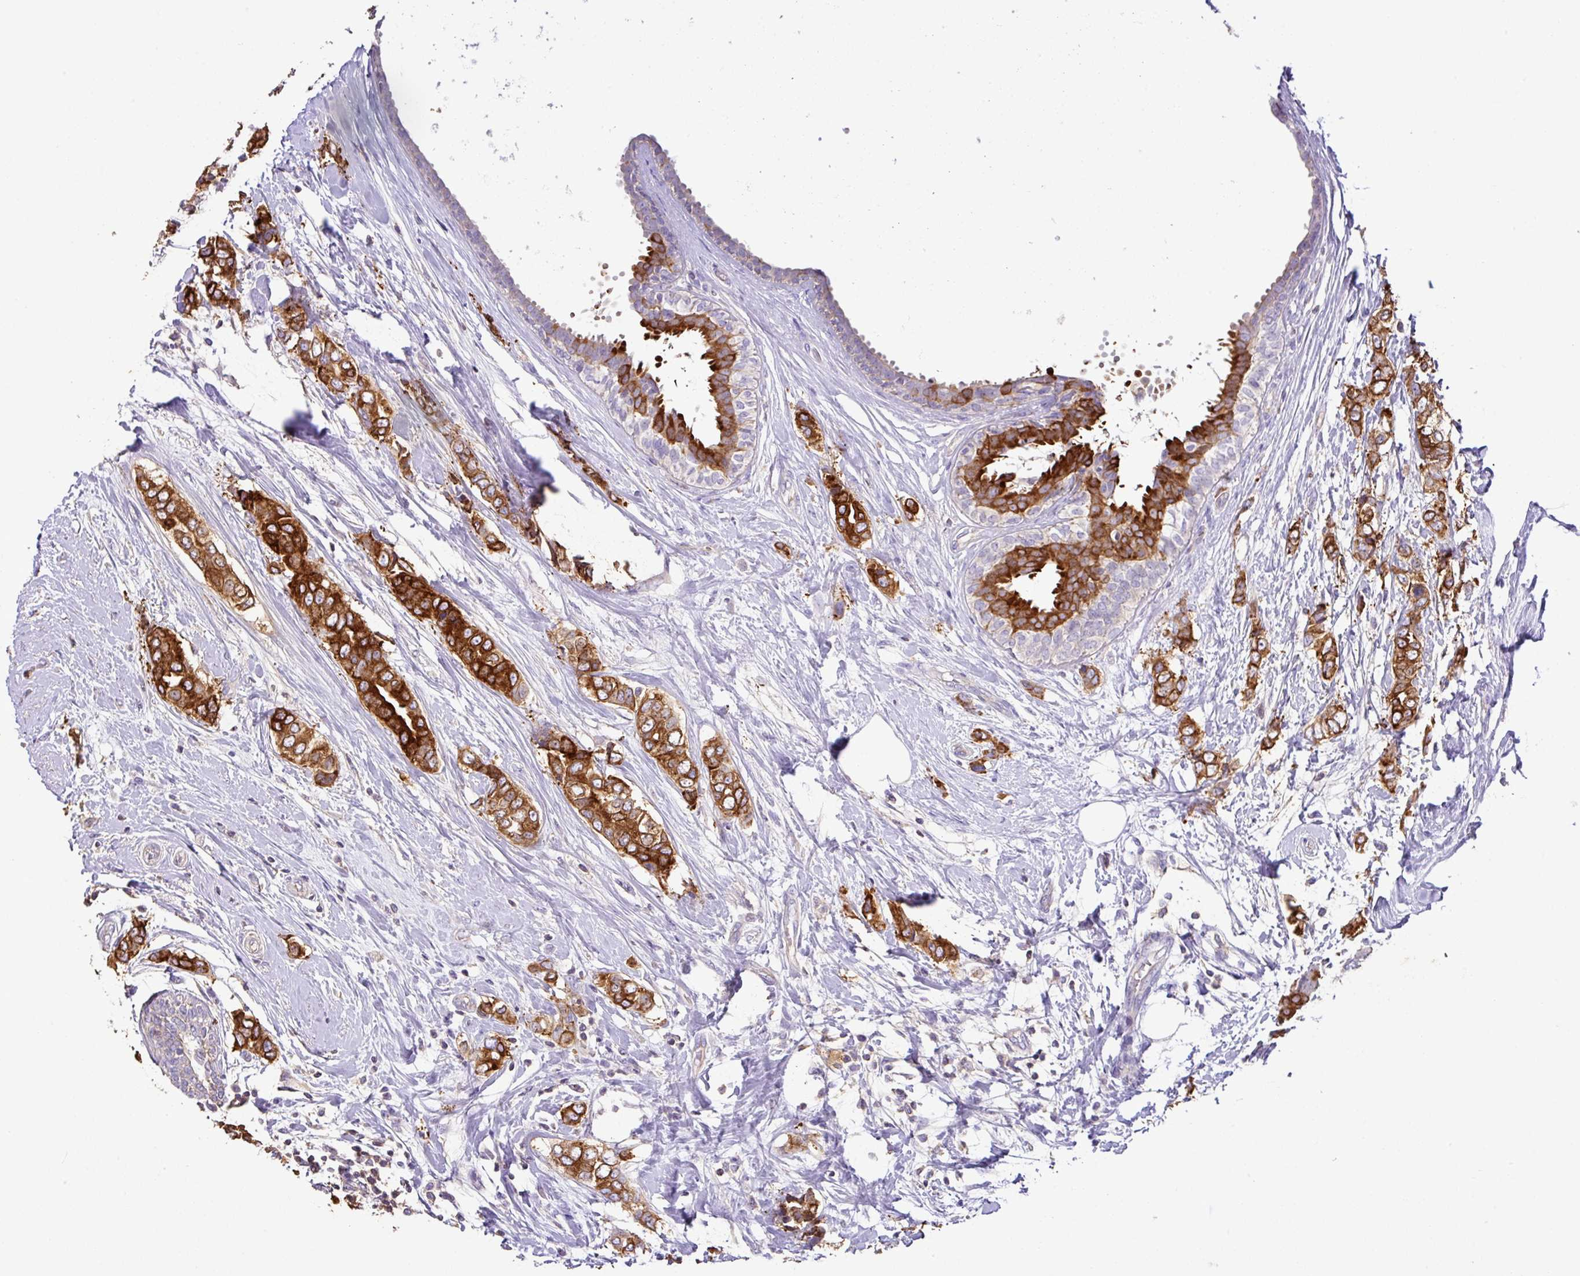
{"staining": {"intensity": "strong", "quantity": ">75%", "location": "cytoplasmic/membranous"}, "tissue": "breast cancer", "cell_type": "Tumor cells", "image_type": "cancer", "snomed": [{"axis": "morphology", "description": "Lobular carcinoma"}, {"axis": "topography", "description": "Breast"}], "caption": "The photomicrograph shows immunohistochemical staining of breast cancer. There is strong cytoplasmic/membranous staining is appreciated in approximately >75% of tumor cells.", "gene": "AGR3", "patient": {"sex": "female", "age": 51}}